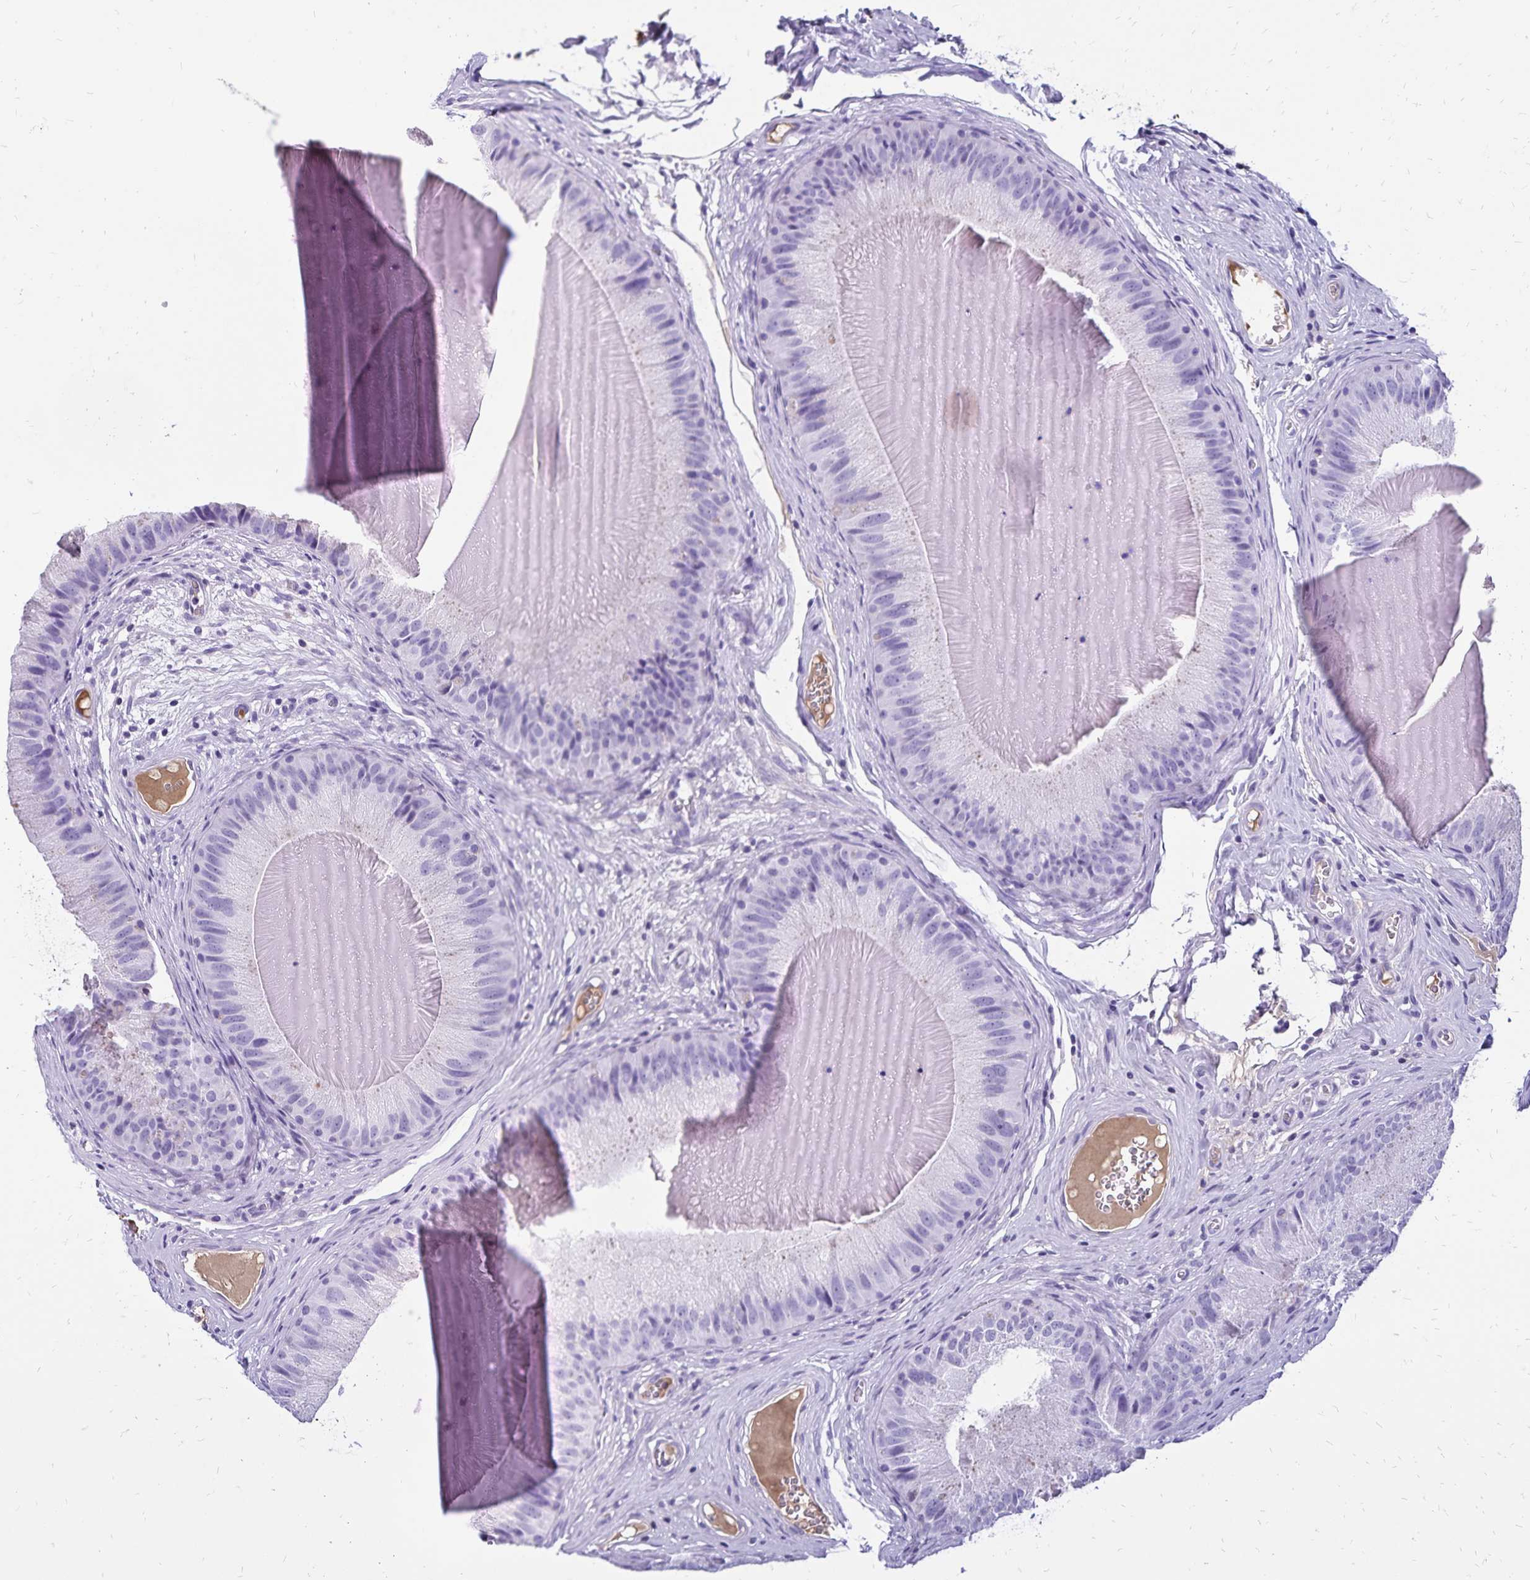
{"staining": {"intensity": "negative", "quantity": "none", "location": "none"}, "tissue": "epididymis", "cell_type": "Glandular cells", "image_type": "normal", "snomed": [{"axis": "morphology", "description": "Normal tissue, NOS"}, {"axis": "topography", "description": "Epididymis, spermatic cord, NOS"}], "caption": "Epididymis stained for a protein using immunohistochemistry reveals no expression glandular cells.", "gene": "CD27", "patient": {"sex": "male", "age": 39}}